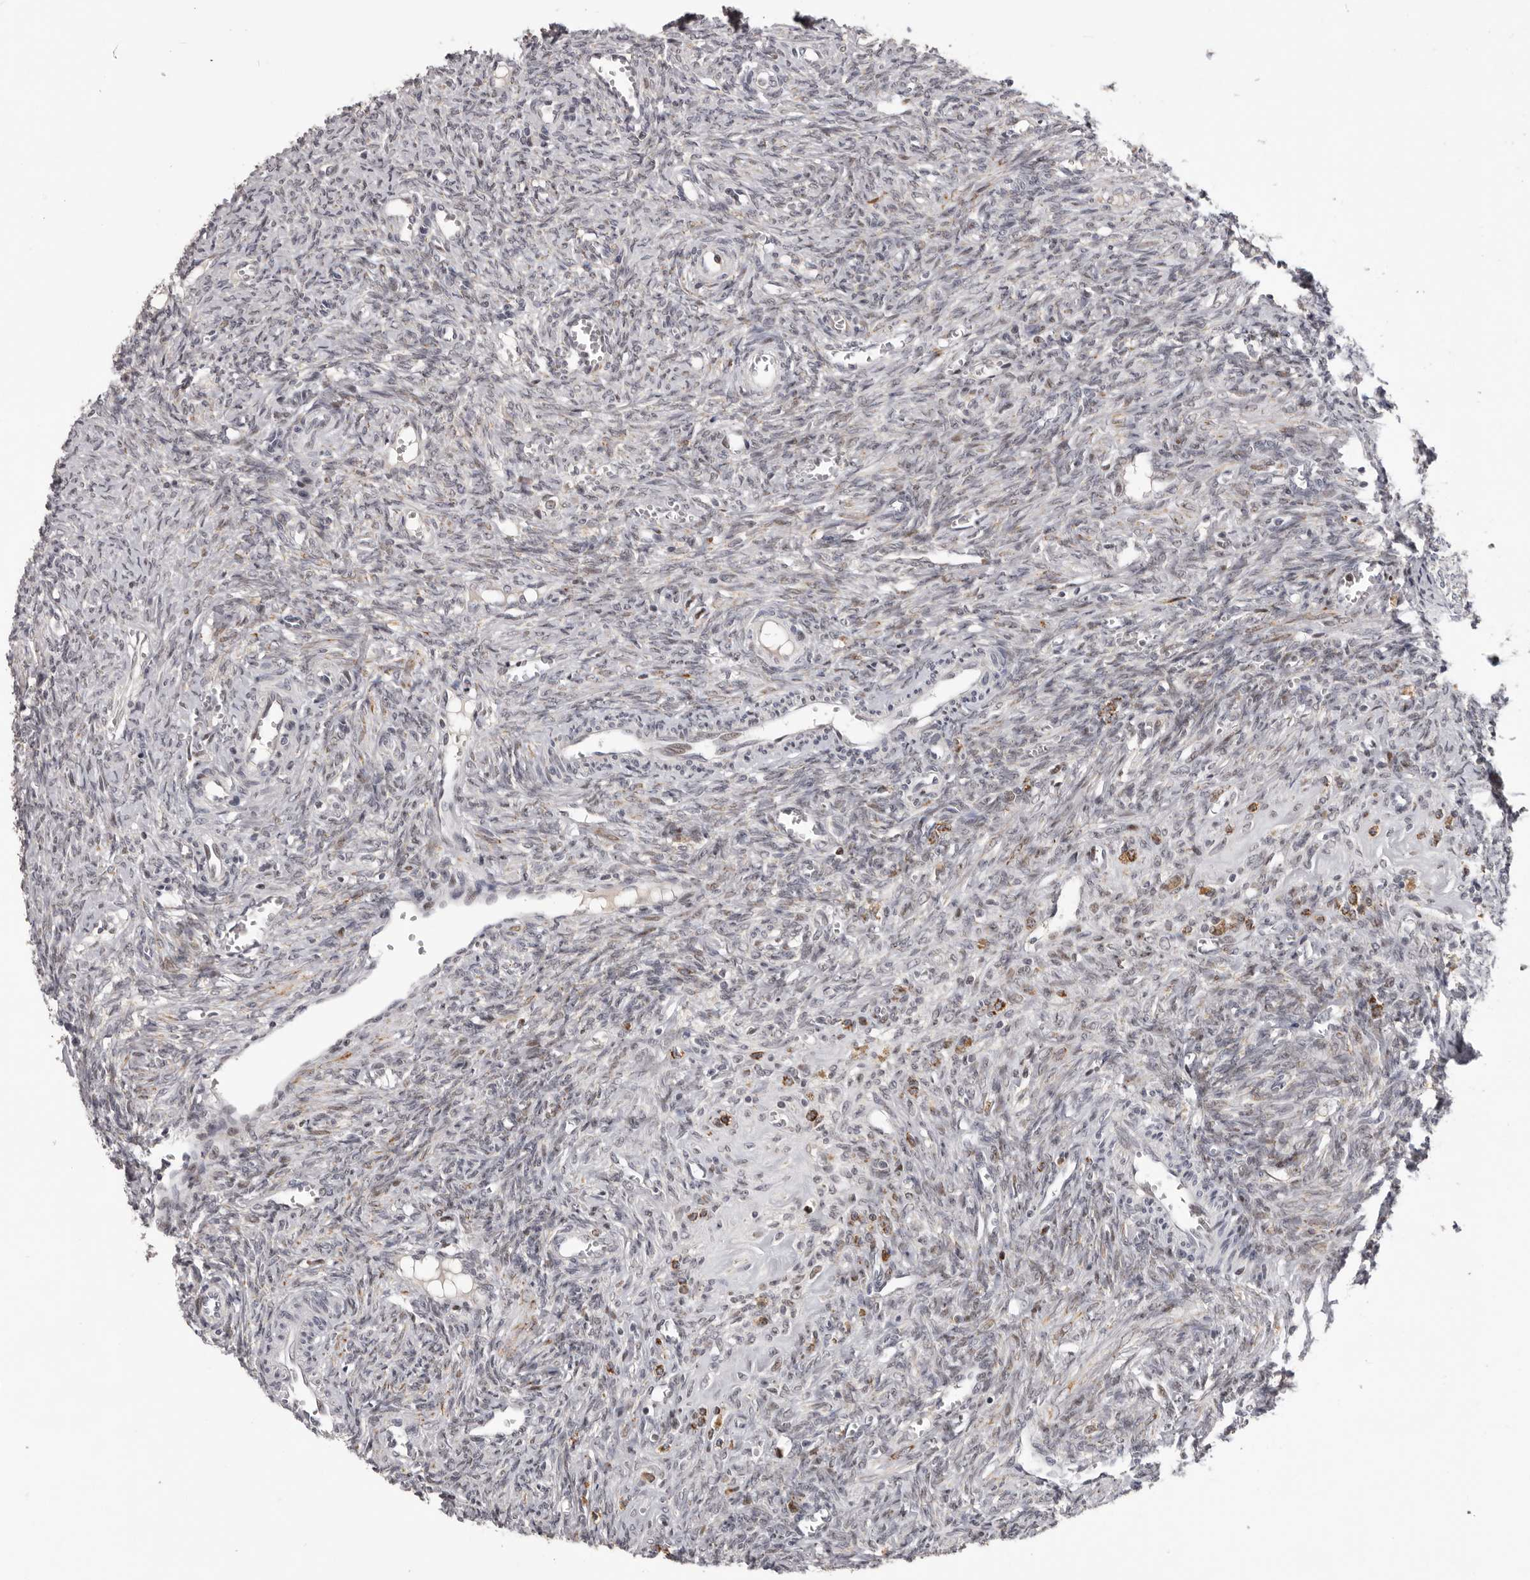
{"staining": {"intensity": "negative", "quantity": "none", "location": "none"}, "tissue": "ovary", "cell_type": "Ovarian stroma cells", "image_type": "normal", "snomed": [{"axis": "morphology", "description": "Normal tissue, NOS"}, {"axis": "topography", "description": "Ovary"}], "caption": "This is an IHC image of benign human ovary. There is no staining in ovarian stroma cells.", "gene": "C17orf99", "patient": {"sex": "female", "age": 41}}